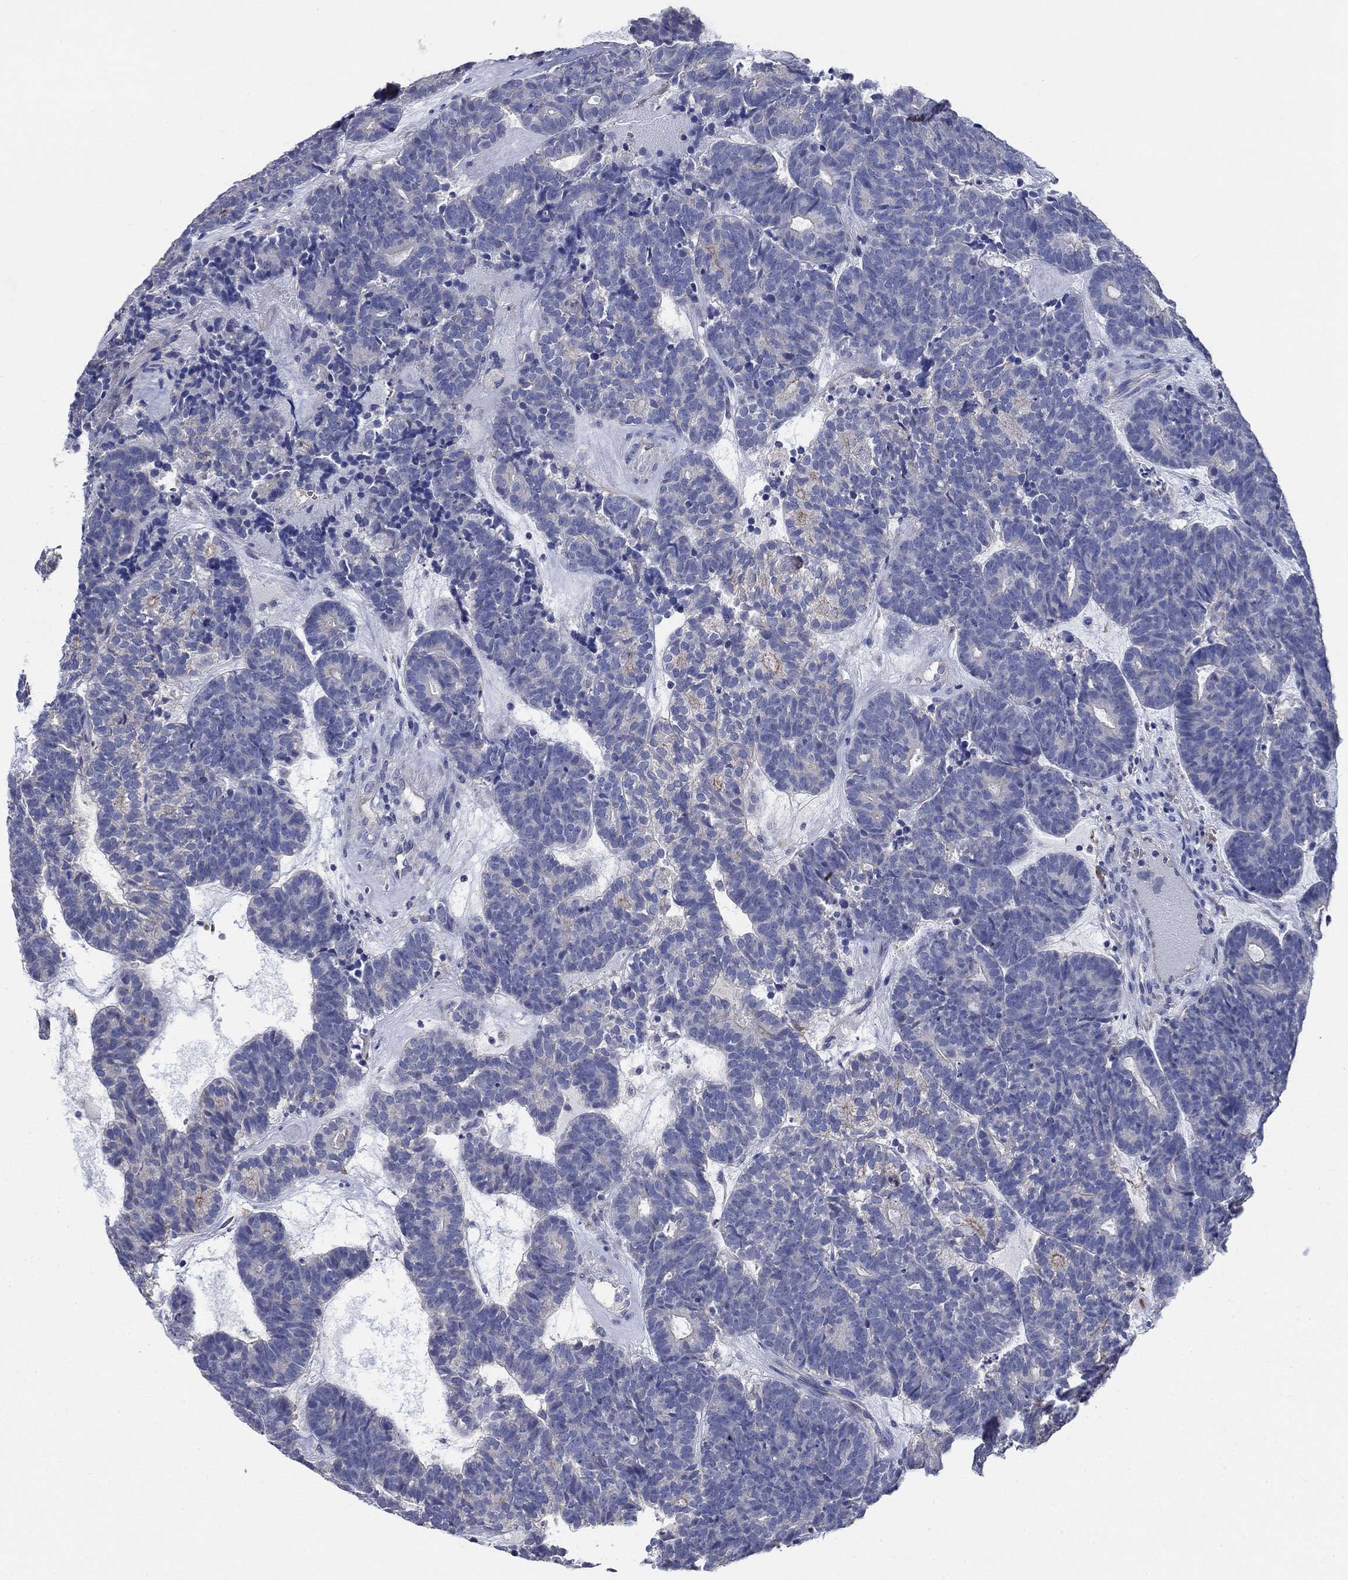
{"staining": {"intensity": "negative", "quantity": "none", "location": "none"}, "tissue": "head and neck cancer", "cell_type": "Tumor cells", "image_type": "cancer", "snomed": [{"axis": "morphology", "description": "Adenocarcinoma, NOS"}, {"axis": "topography", "description": "Head-Neck"}], "caption": "Immunohistochemistry (IHC) of head and neck cancer reveals no expression in tumor cells.", "gene": "FLNC", "patient": {"sex": "female", "age": 81}}